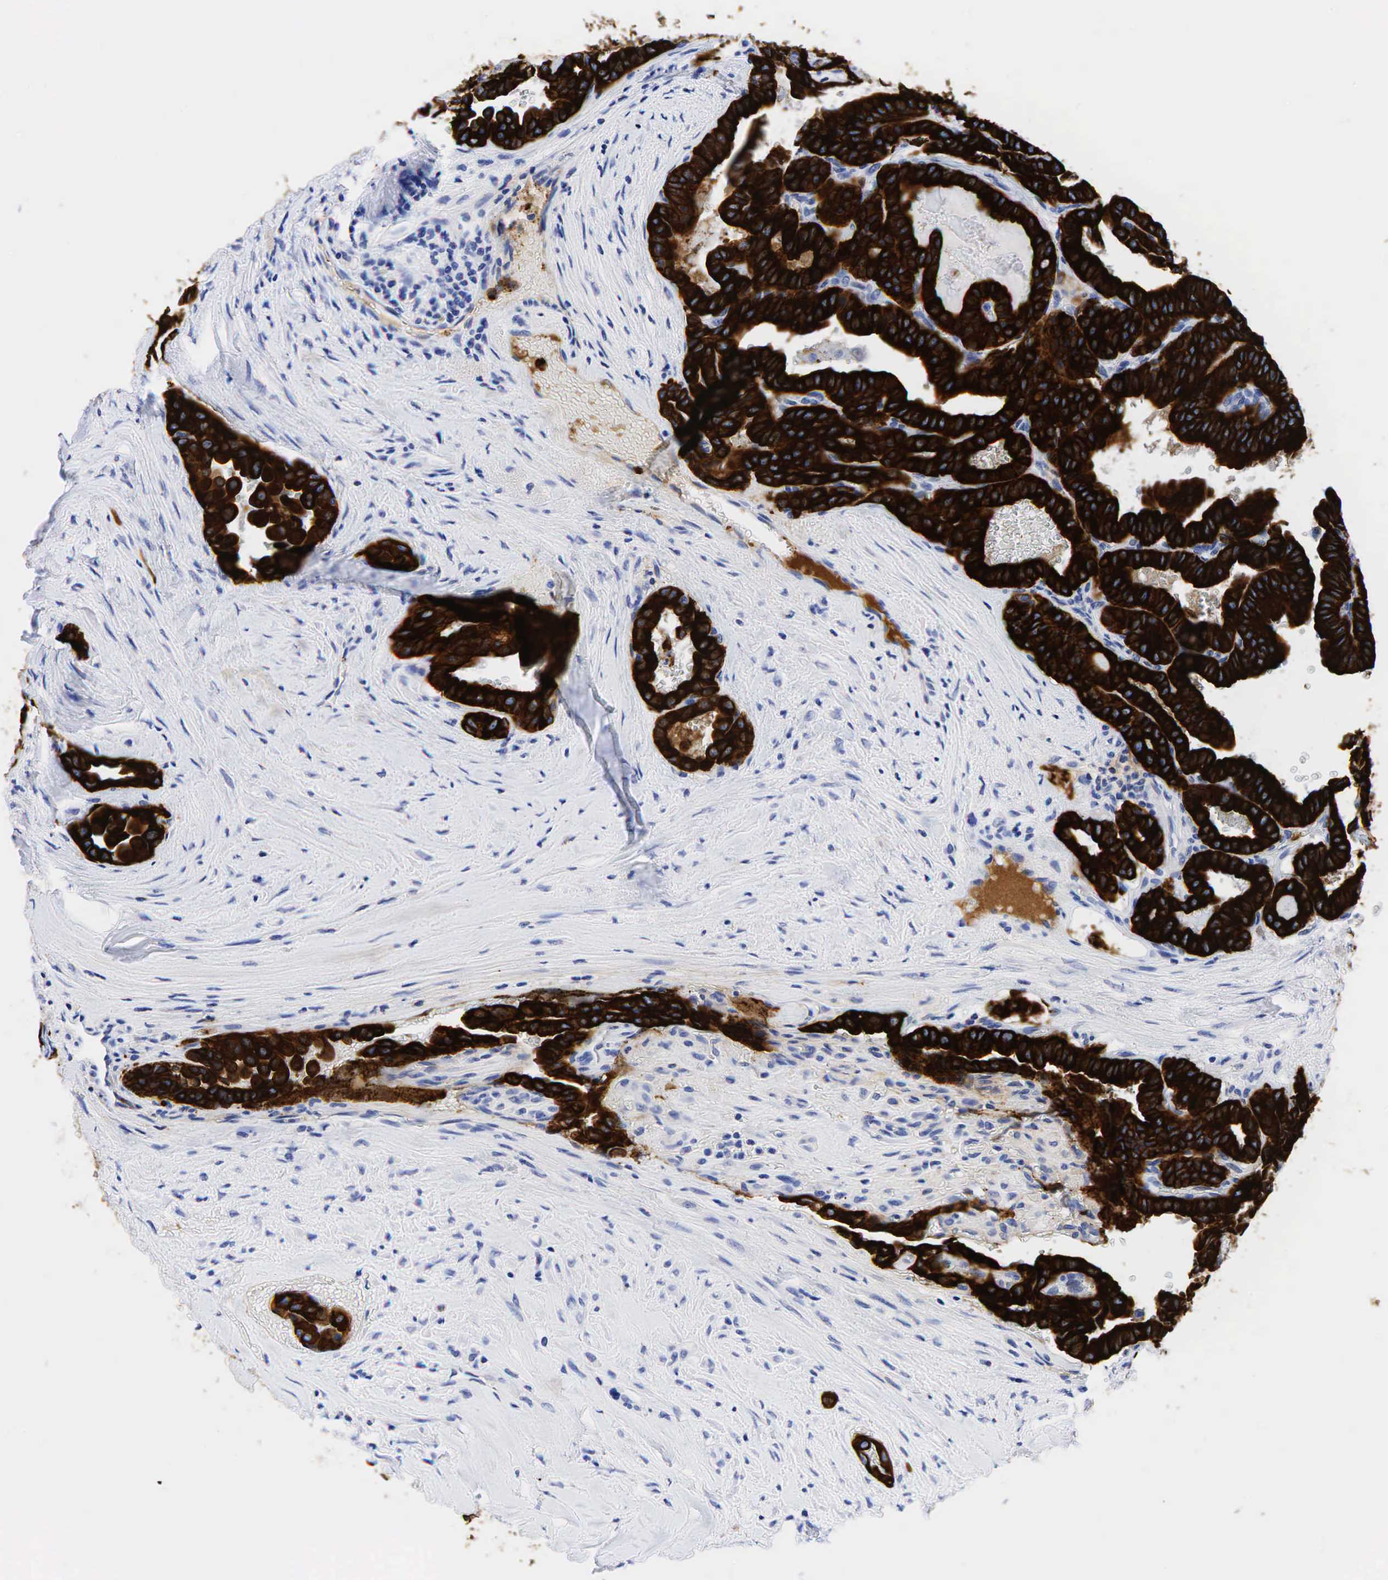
{"staining": {"intensity": "strong", "quantity": ">75%", "location": "cytoplasmic/membranous"}, "tissue": "thyroid cancer", "cell_type": "Tumor cells", "image_type": "cancer", "snomed": [{"axis": "morphology", "description": "Papillary adenocarcinoma, NOS"}, {"axis": "topography", "description": "Thyroid gland"}], "caption": "Human papillary adenocarcinoma (thyroid) stained with a protein marker displays strong staining in tumor cells.", "gene": "KRT18", "patient": {"sex": "male", "age": 87}}